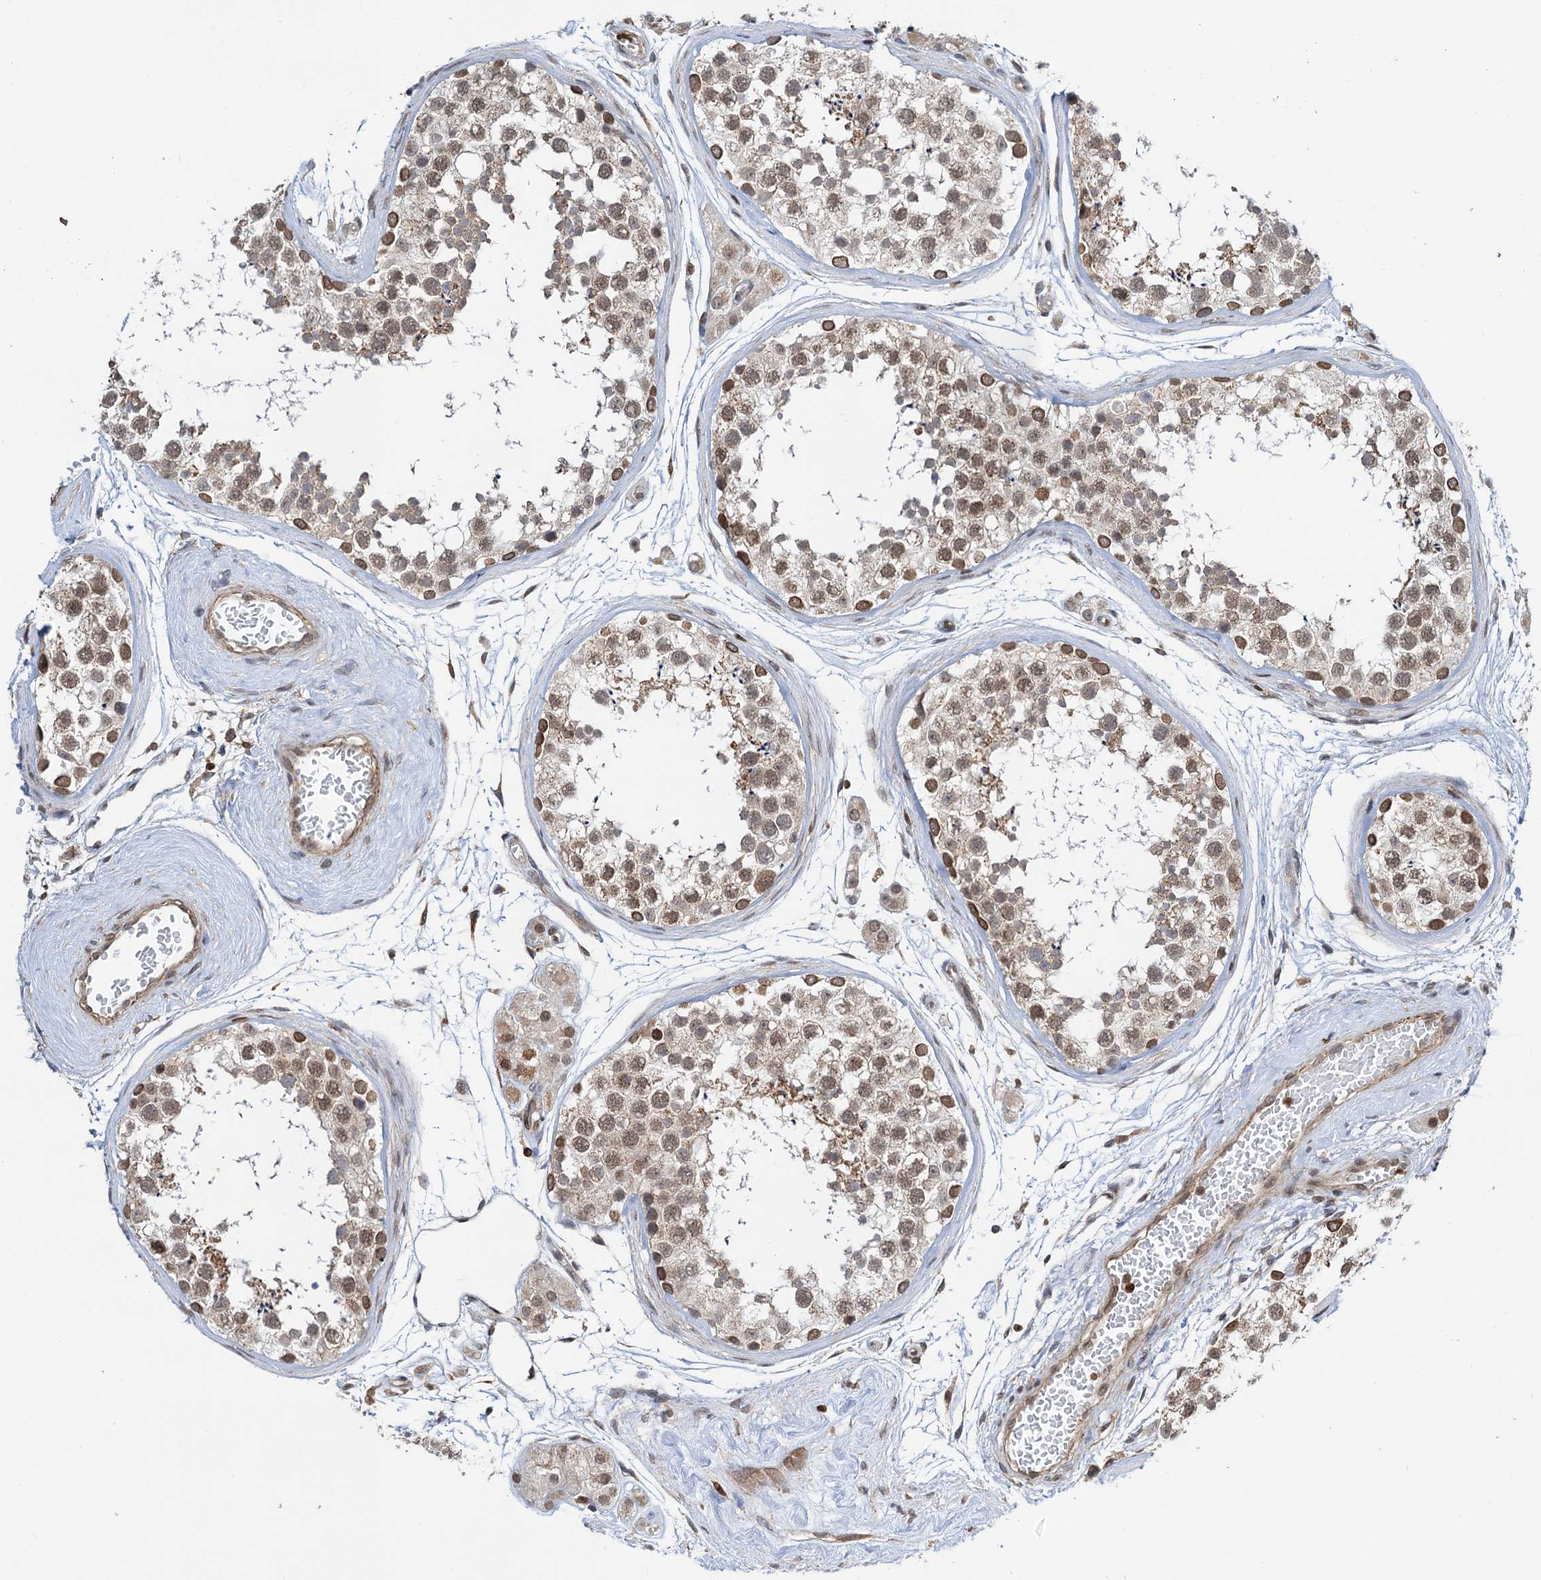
{"staining": {"intensity": "moderate", "quantity": "25%-75%", "location": "cytoplasmic/membranous,nuclear"}, "tissue": "testis", "cell_type": "Cells in seminiferous ducts", "image_type": "normal", "snomed": [{"axis": "morphology", "description": "Normal tissue, NOS"}, {"axis": "topography", "description": "Testis"}], "caption": "Immunohistochemical staining of unremarkable human testis shows medium levels of moderate cytoplasmic/membranous,nuclear positivity in about 25%-75% of cells in seminiferous ducts. The staining is performed using DAB brown chromogen to label protein expression. The nuclei are counter-stained blue using hematoxylin.", "gene": "ZC3H13", "patient": {"sex": "male", "age": 56}}